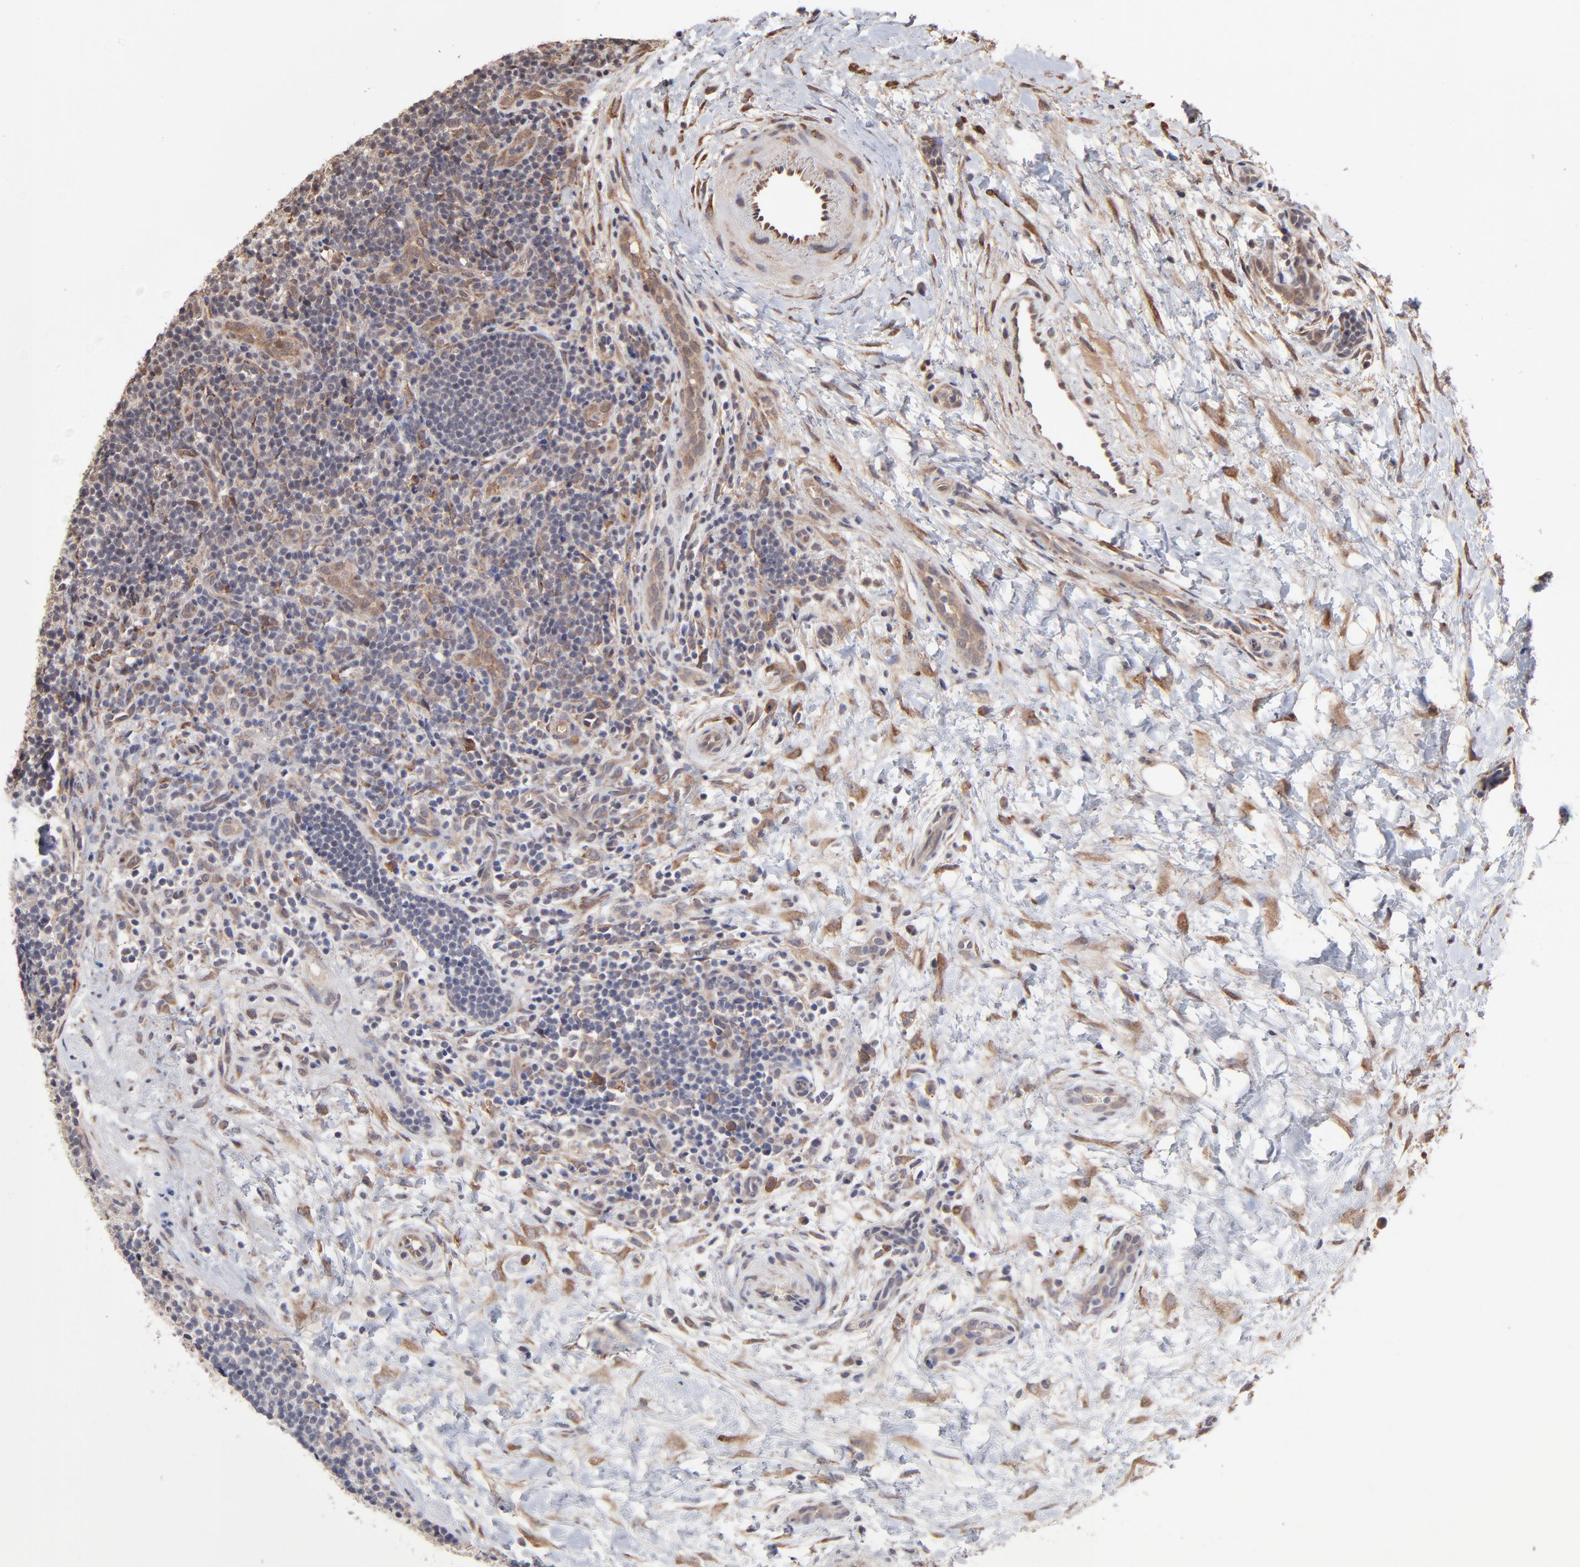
{"staining": {"intensity": "weak", "quantity": "25%-75%", "location": "cytoplasmic/membranous"}, "tissue": "lymphoma", "cell_type": "Tumor cells", "image_type": "cancer", "snomed": [{"axis": "morphology", "description": "Malignant lymphoma, non-Hodgkin's type, Low grade"}, {"axis": "topography", "description": "Lymph node"}], "caption": "Protein expression analysis of low-grade malignant lymphoma, non-Hodgkin's type exhibits weak cytoplasmic/membranous staining in approximately 25%-75% of tumor cells. The protein is shown in brown color, while the nuclei are stained blue.", "gene": "CHL1", "patient": {"sex": "female", "age": 76}}